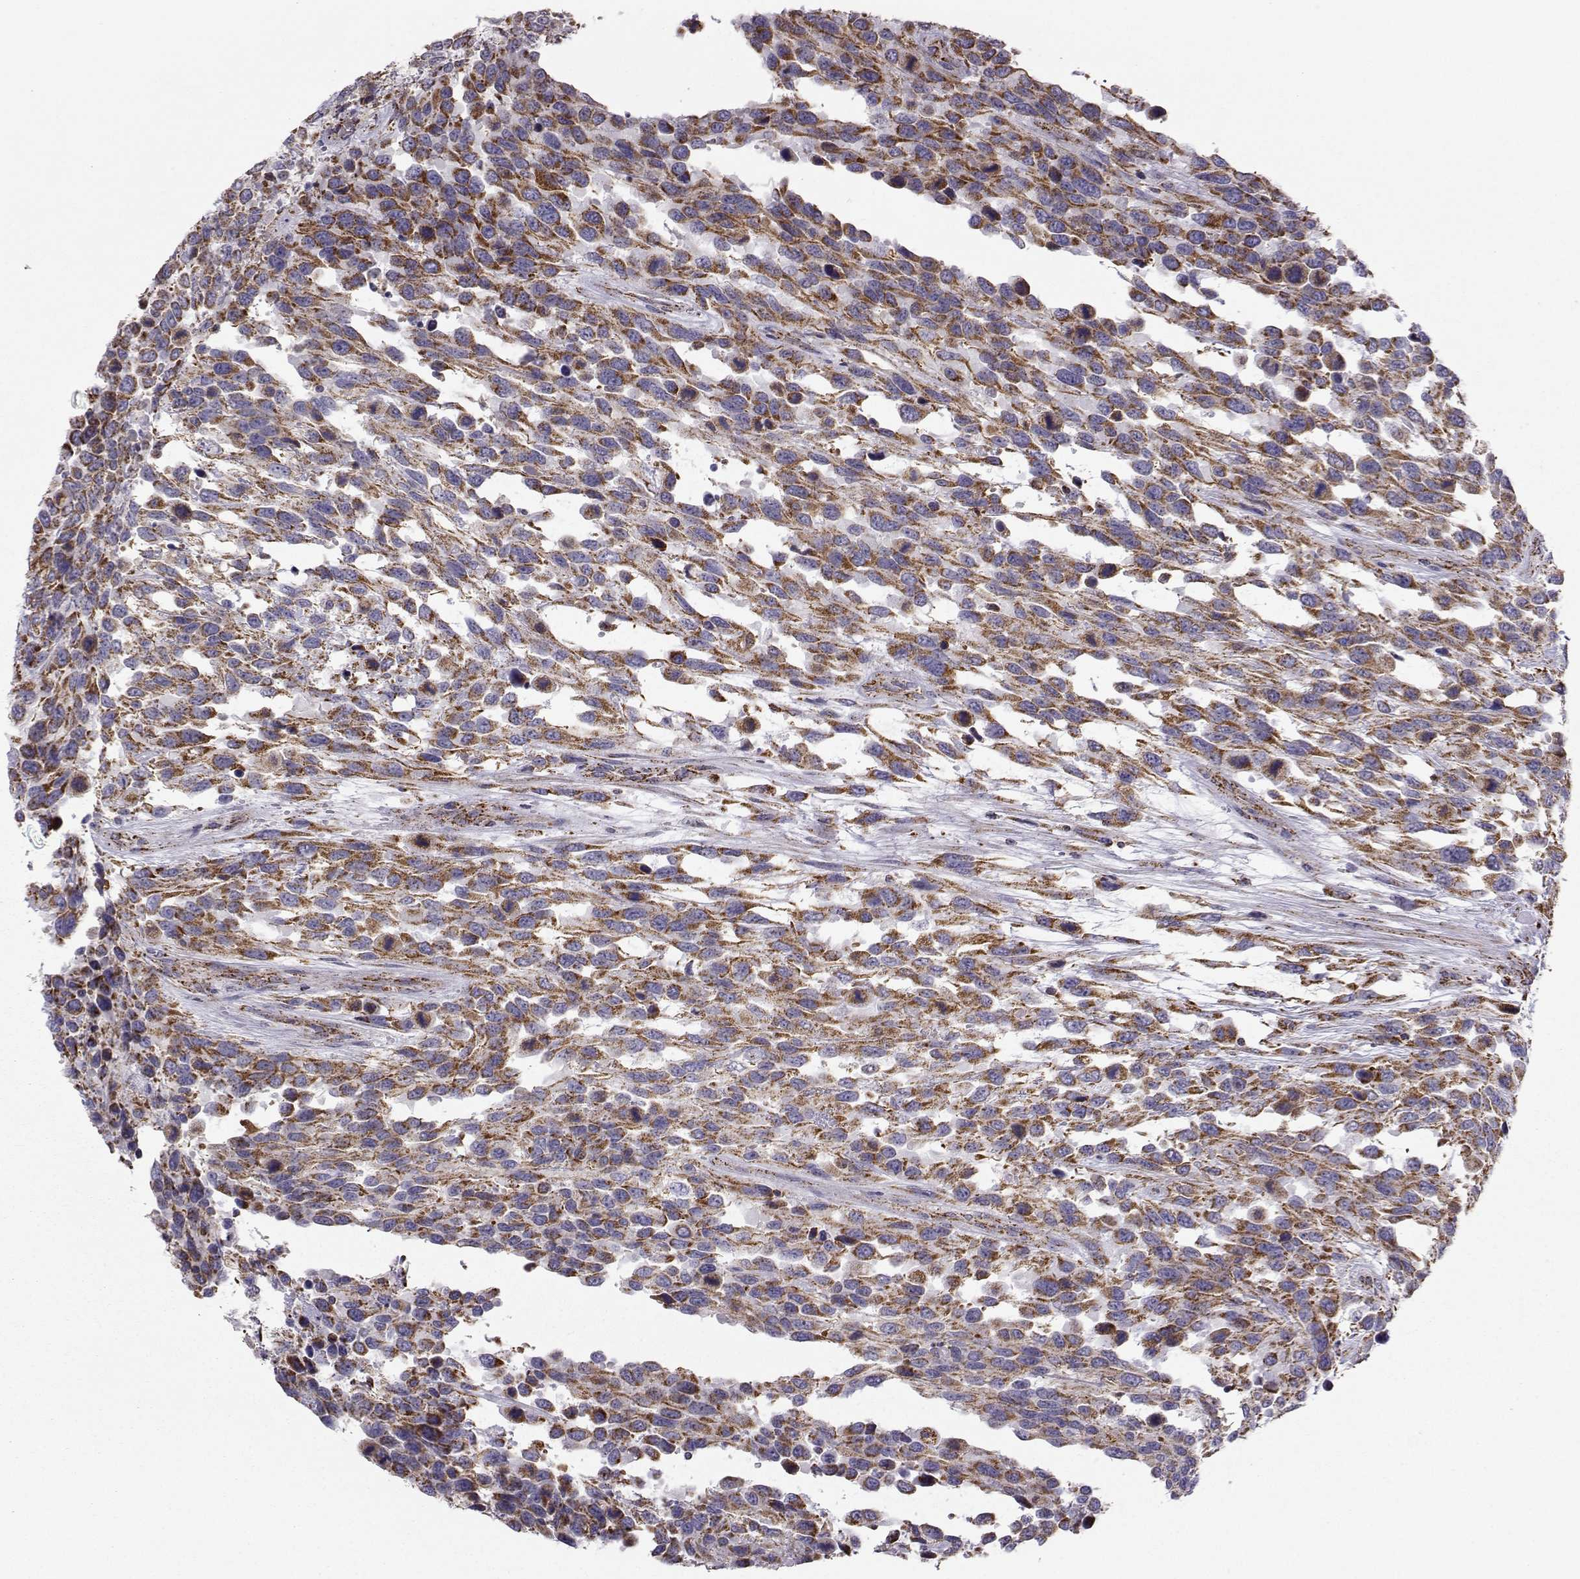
{"staining": {"intensity": "moderate", "quantity": ">75%", "location": "cytoplasmic/membranous"}, "tissue": "urothelial cancer", "cell_type": "Tumor cells", "image_type": "cancer", "snomed": [{"axis": "morphology", "description": "Urothelial carcinoma, High grade"}, {"axis": "topography", "description": "Urinary bladder"}], "caption": "Moderate cytoplasmic/membranous positivity is seen in approximately >75% of tumor cells in urothelial carcinoma (high-grade).", "gene": "NECAB3", "patient": {"sex": "female", "age": 70}}